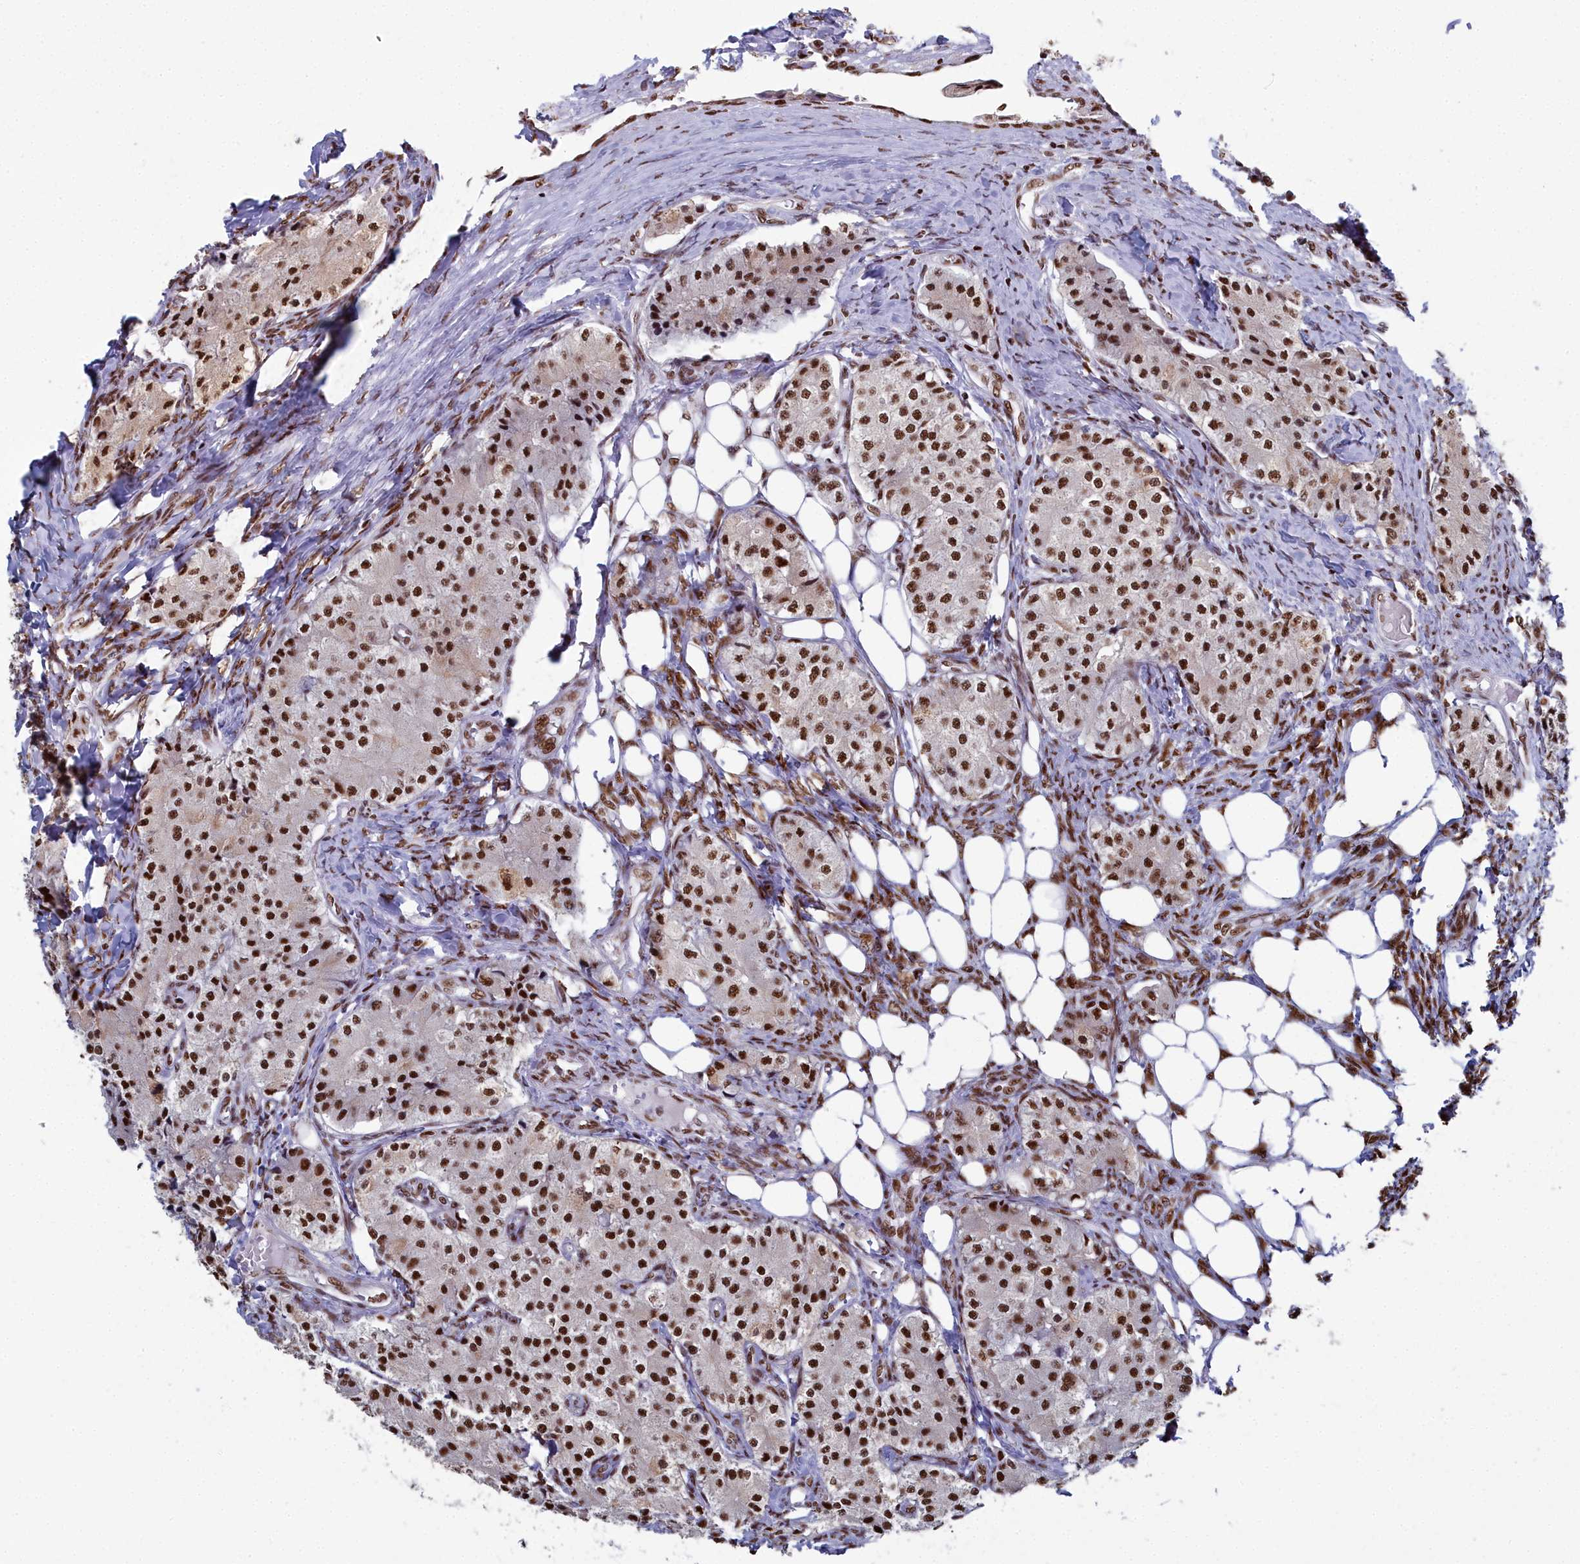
{"staining": {"intensity": "strong", "quantity": ">75%", "location": "nuclear"}, "tissue": "carcinoid", "cell_type": "Tumor cells", "image_type": "cancer", "snomed": [{"axis": "morphology", "description": "Carcinoid, malignant, NOS"}, {"axis": "topography", "description": "Colon"}], "caption": "Brown immunohistochemical staining in carcinoid (malignant) displays strong nuclear expression in approximately >75% of tumor cells.", "gene": "SF3B3", "patient": {"sex": "female", "age": 52}}